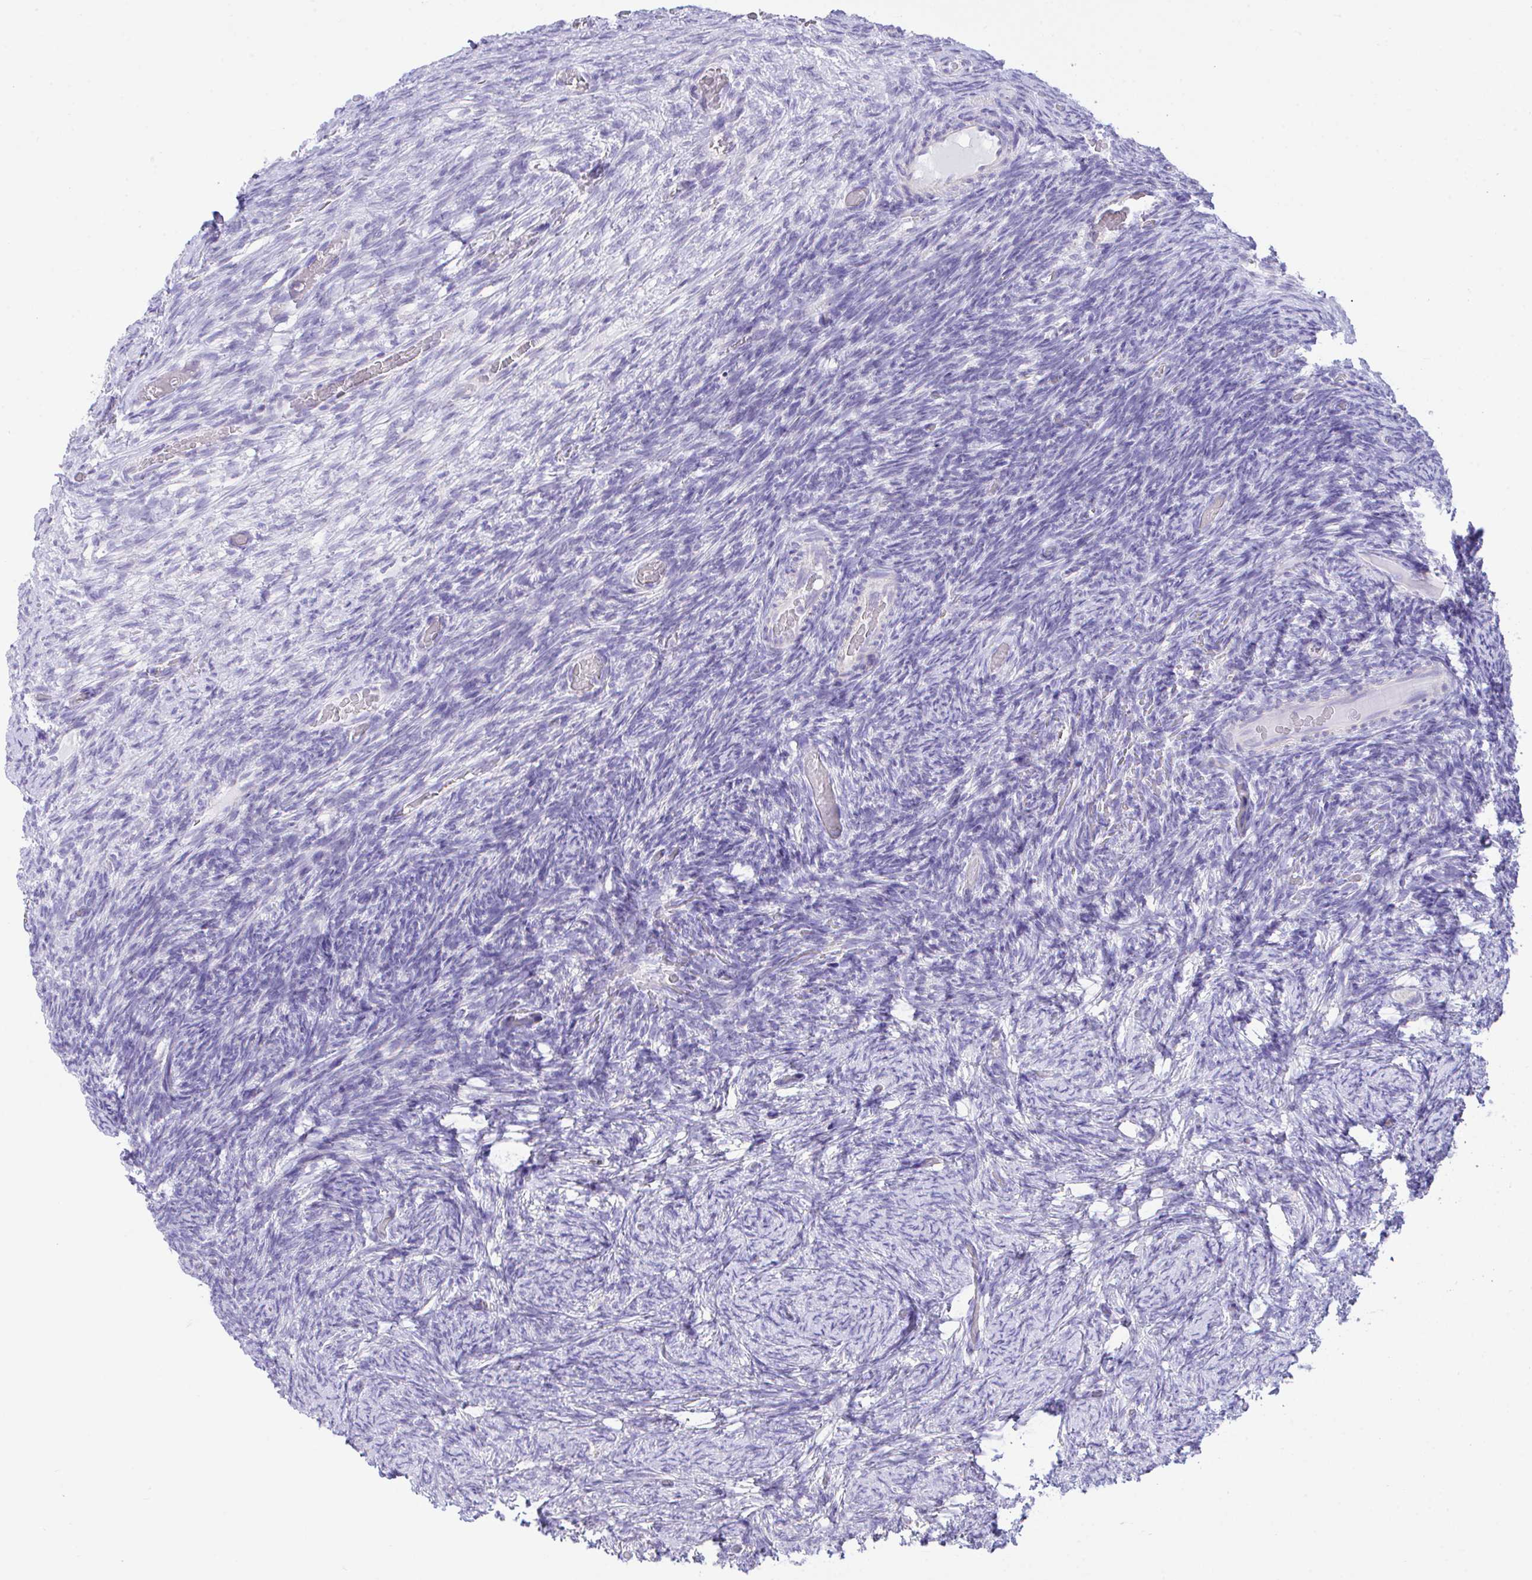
{"staining": {"intensity": "negative", "quantity": "none", "location": "none"}, "tissue": "ovary", "cell_type": "Ovarian stroma cells", "image_type": "normal", "snomed": [{"axis": "morphology", "description": "Normal tissue, NOS"}, {"axis": "topography", "description": "Ovary"}], "caption": "This is an IHC photomicrograph of unremarkable ovary. There is no expression in ovarian stroma cells.", "gene": "NLRP8", "patient": {"sex": "female", "age": 34}}